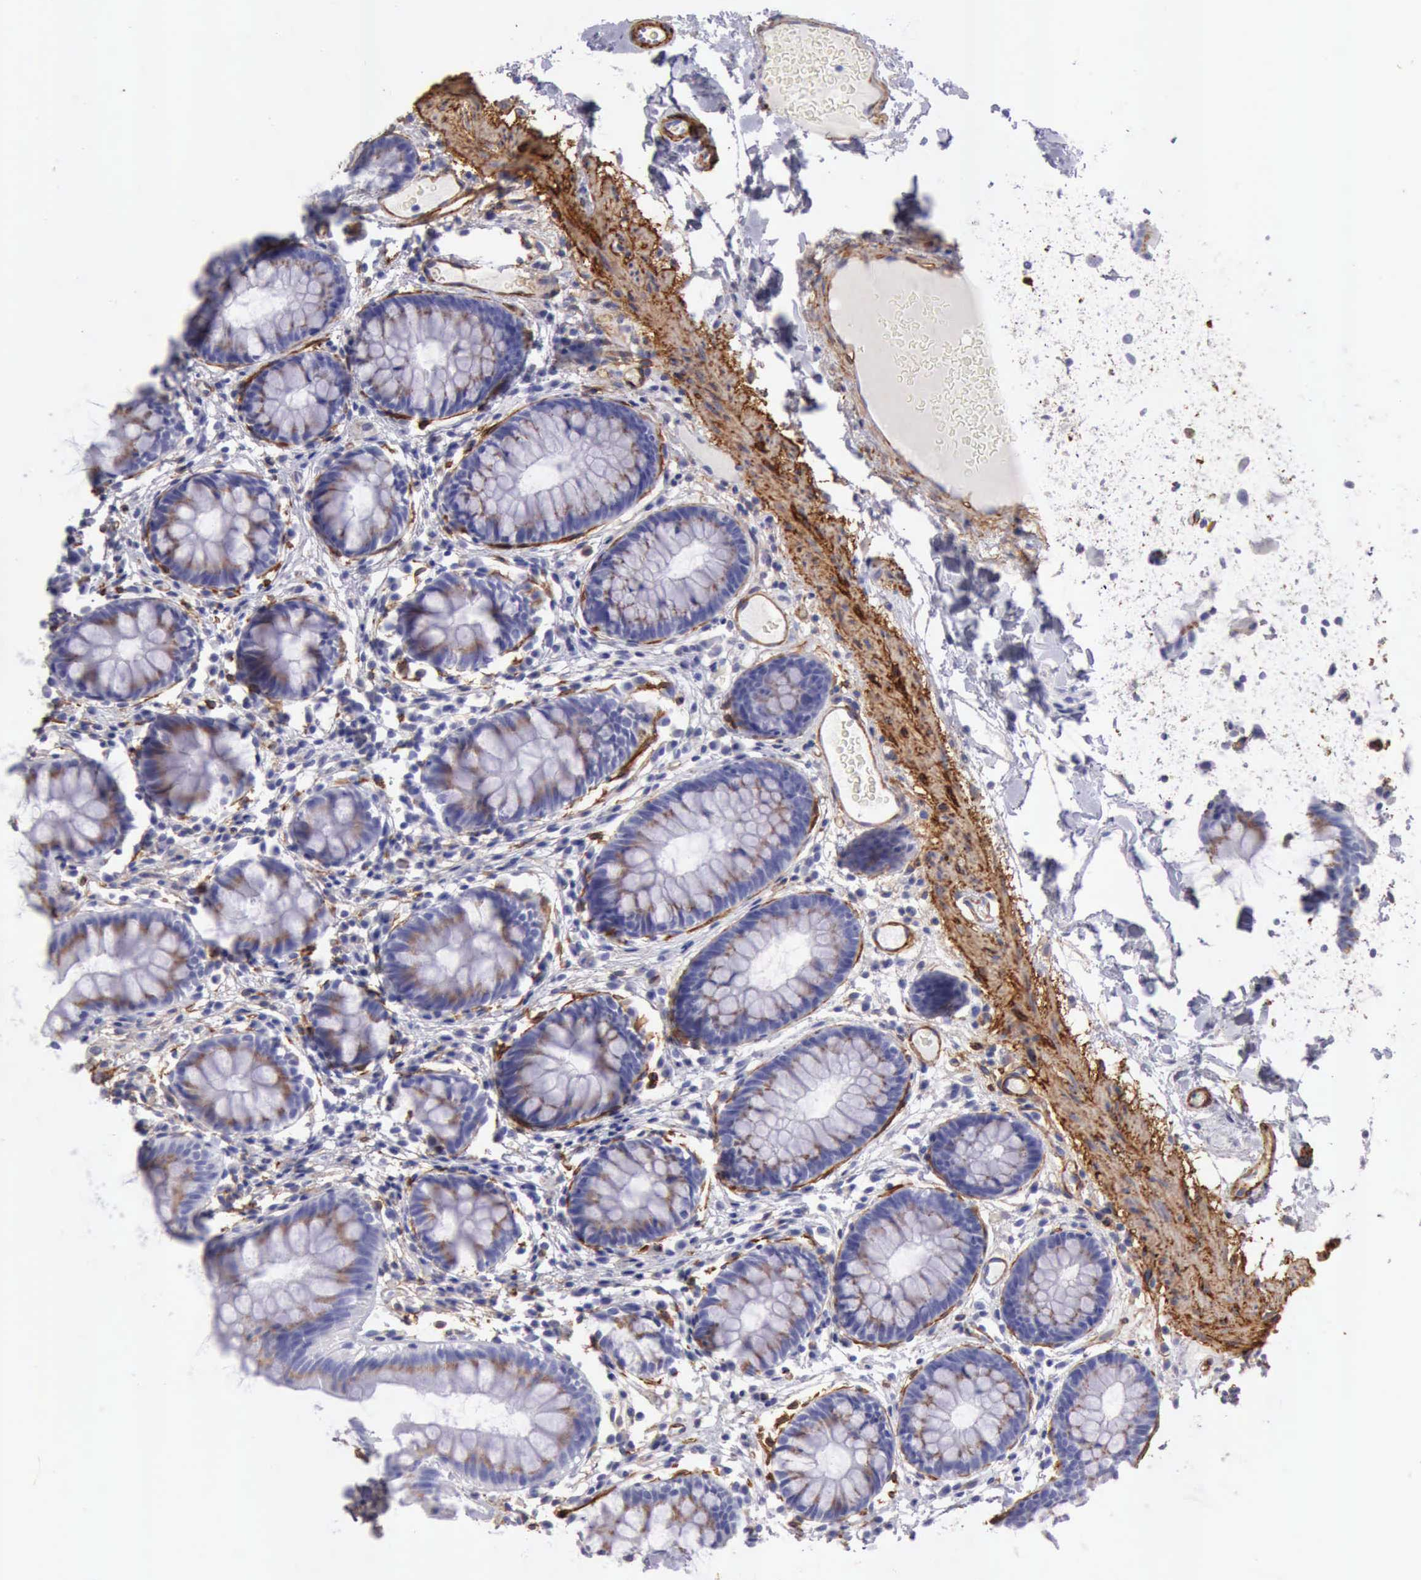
{"staining": {"intensity": "moderate", "quantity": ">75%", "location": "cytoplasmic/membranous"}, "tissue": "colon", "cell_type": "Endothelial cells", "image_type": "normal", "snomed": [{"axis": "morphology", "description": "Normal tissue, NOS"}, {"axis": "topography", "description": "Smooth muscle"}, {"axis": "topography", "description": "Colon"}], "caption": "Moderate cytoplasmic/membranous expression is seen in about >75% of endothelial cells in normal colon.", "gene": "AOC3", "patient": {"sex": "male", "age": 67}}